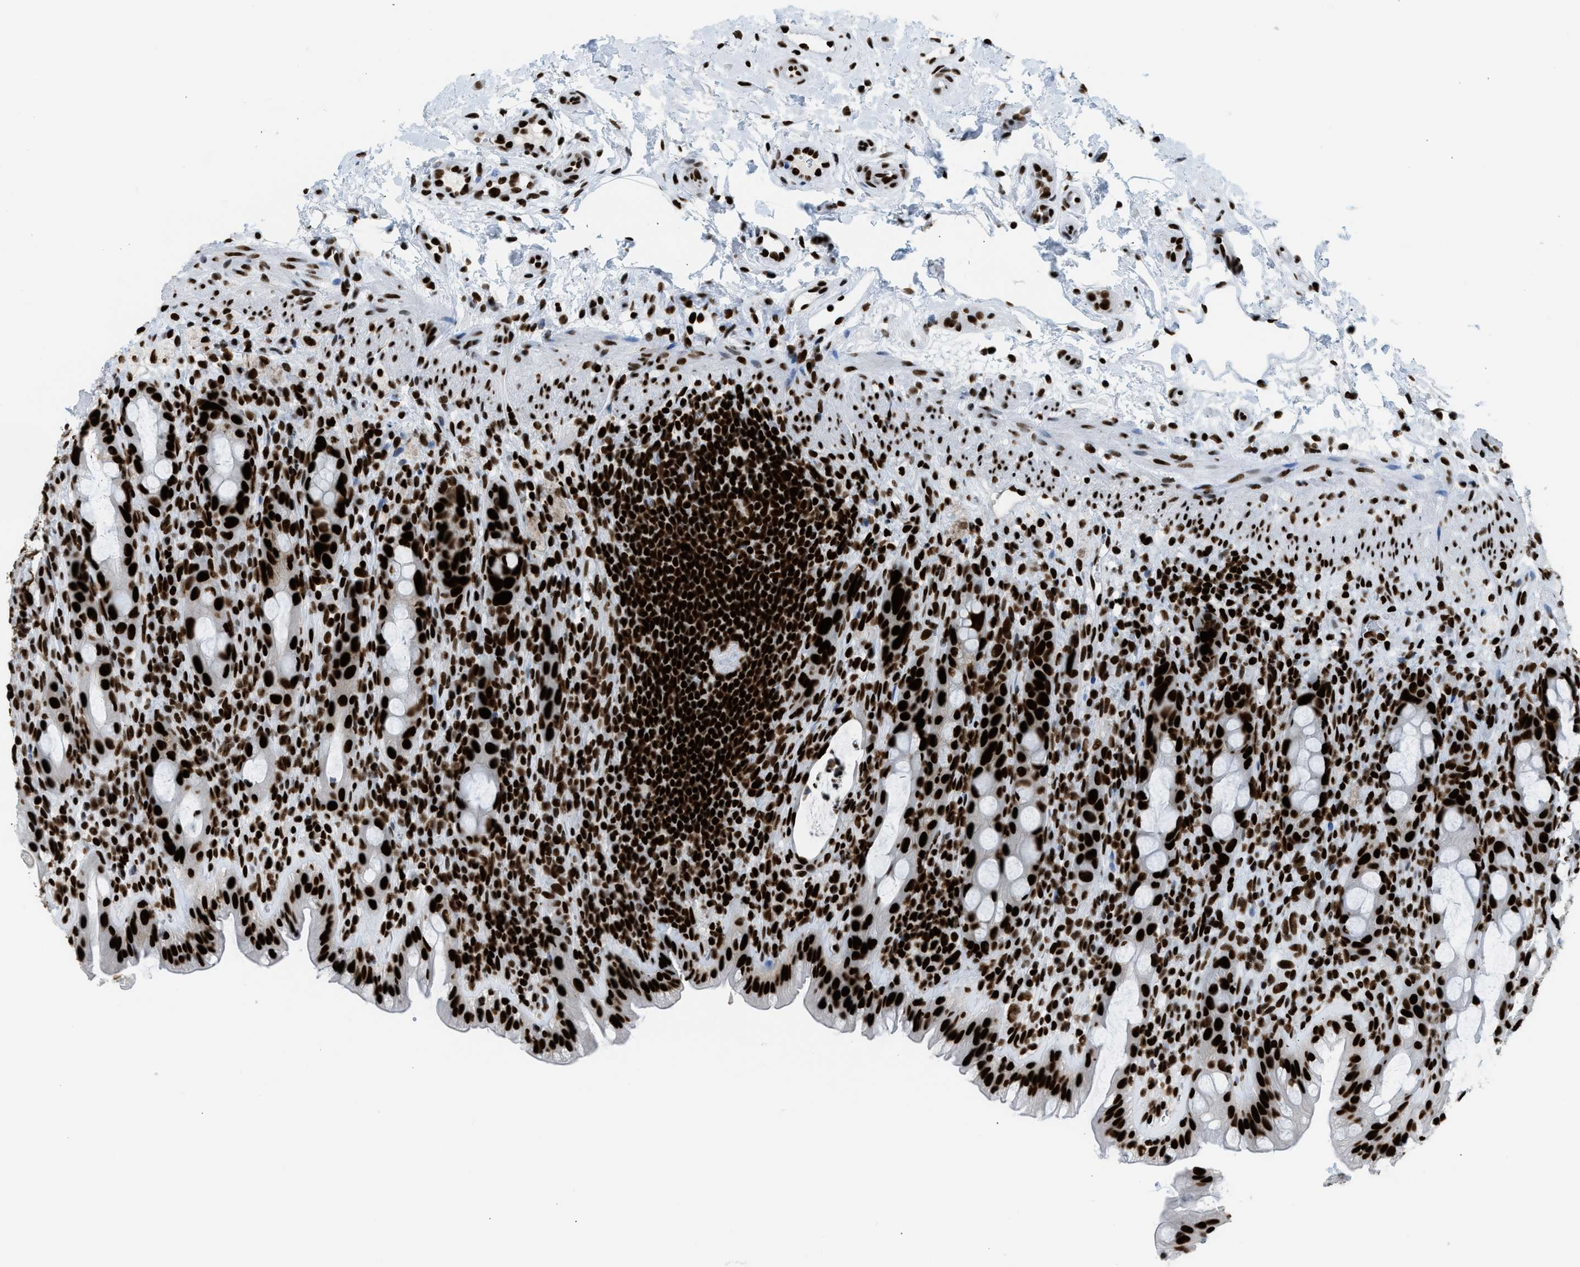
{"staining": {"intensity": "strong", "quantity": ">75%", "location": "nuclear"}, "tissue": "rectum", "cell_type": "Glandular cells", "image_type": "normal", "snomed": [{"axis": "morphology", "description": "Normal tissue, NOS"}, {"axis": "topography", "description": "Rectum"}], "caption": "Strong nuclear protein expression is seen in about >75% of glandular cells in rectum.", "gene": "PIF1", "patient": {"sex": "male", "age": 44}}